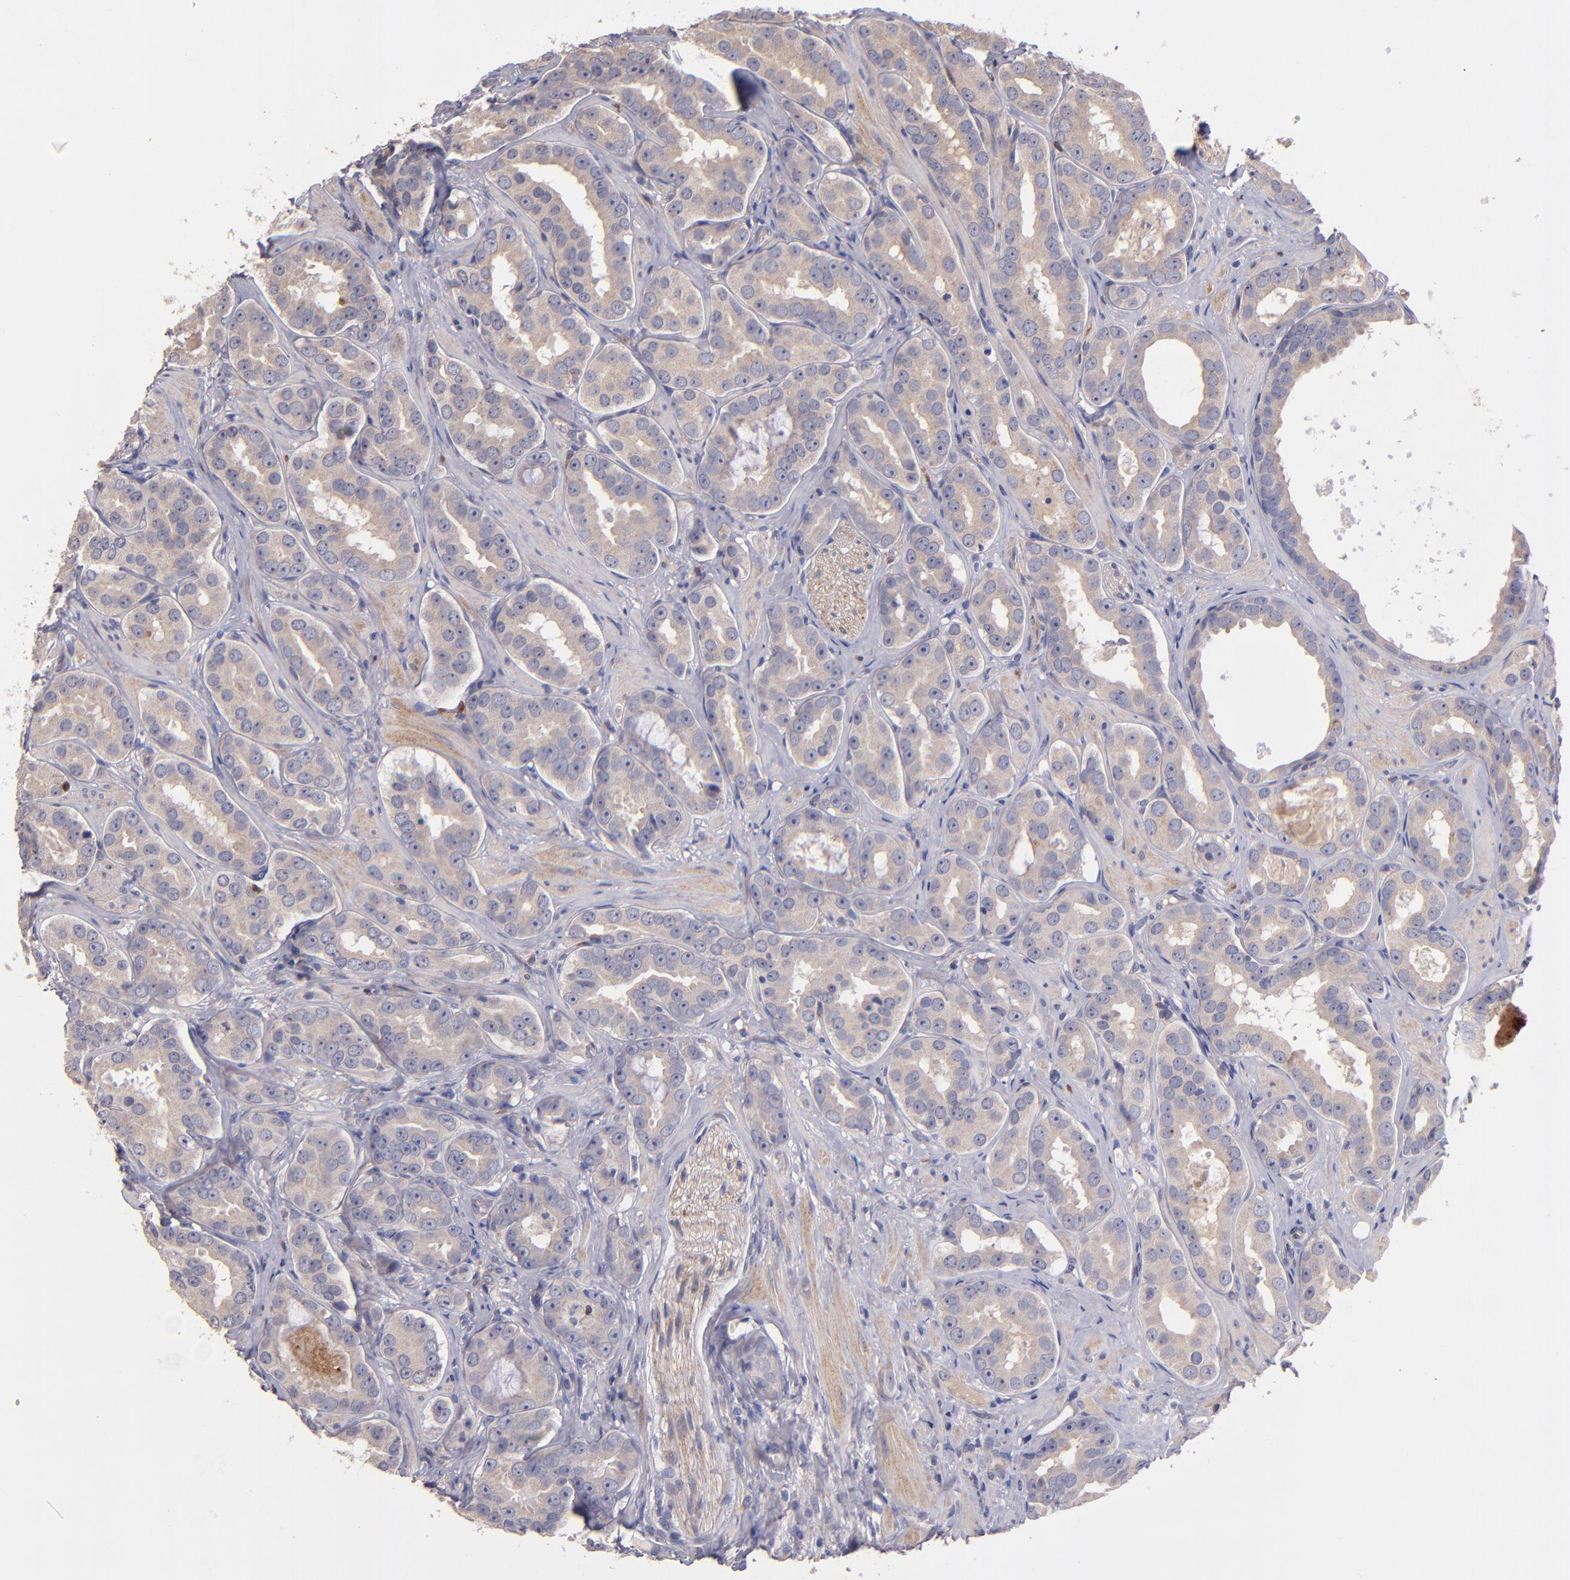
{"staining": {"intensity": "weak", "quantity": ">75%", "location": "cytoplasmic/membranous"}, "tissue": "prostate cancer", "cell_type": "Tumor cells", "image_type": "cancer", "snomed": [{"axis": "morphology", "description": "Adenocarcinoma, Low grade"}, {"axis": "topography", "description": "Prostate"}], "caption": "Immunohistochemistry (DAB (3,3'-diaminobenzidine)) staining of human adenocarcinoma (low-grade) (prostate) shows weak cytoplasmic/membranous protein positivity in approximately >75% of tumor cells. The staining is performed using DAB brown chromogen to label protein expression. The nuclei are counter-stained blue using hematoxylin.", "gene": "MAGEE1", "patient": {"sex": "male", "age": 59}}